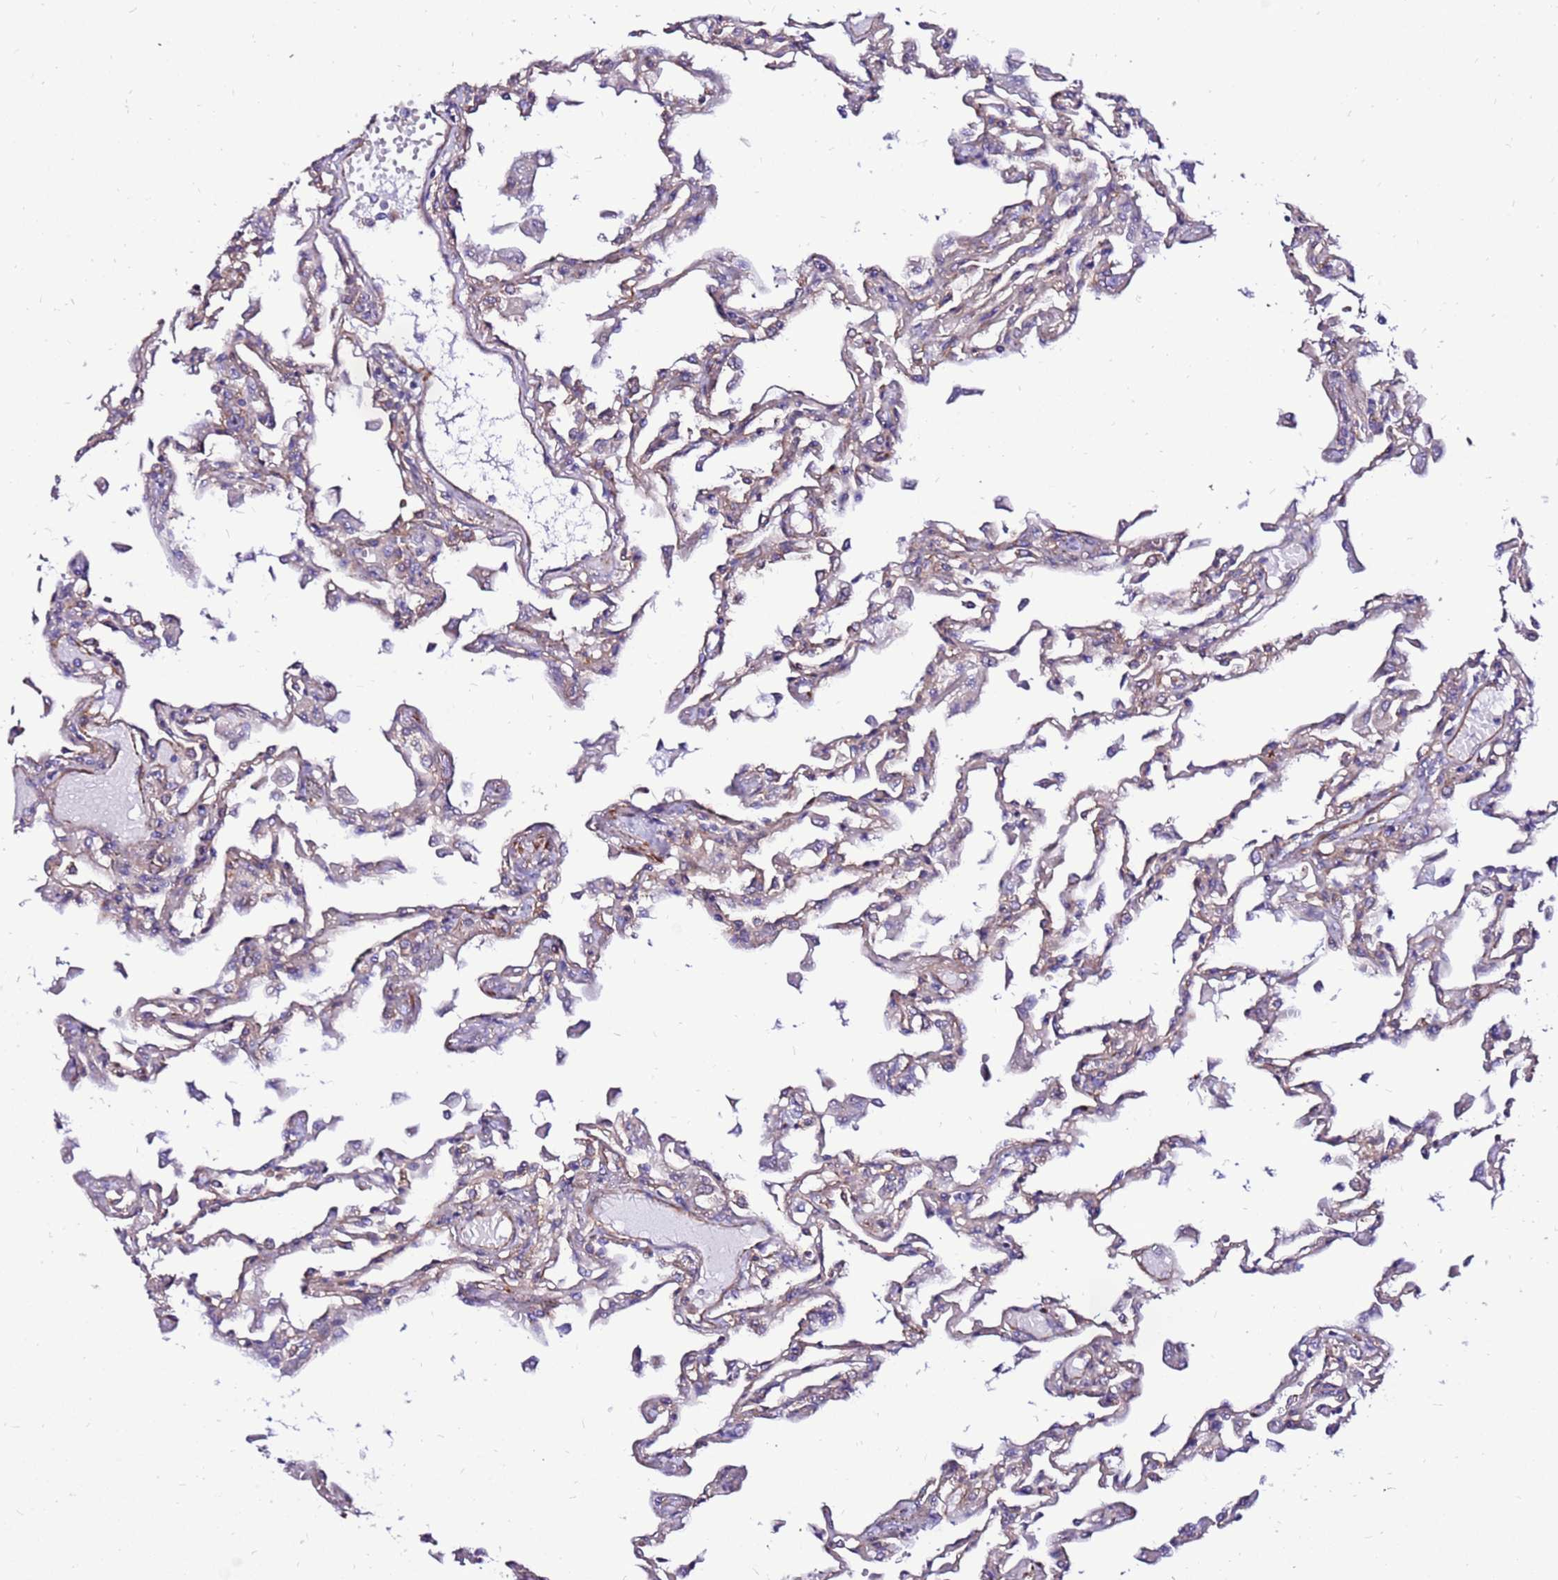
{"staining": {"intensity": "negative", "quantity": "none", "location": "none"}, "tissue": "lung", "cell_type": "Alveolar cells", "image_type": "normal", "snomed": [{"axis": "morphology", "description": "Normal tissue, NOS"}, {"axis": "topography", "description": "Bronchus"}, {"axis": "topography", "description": "Lung"}], "caption": "This is an immunohistochemistry histopathology image of normal lung. There is no staining in alveolar cells.", "gene": "EI24", "patient": {"sex": "female", "age": 49}}